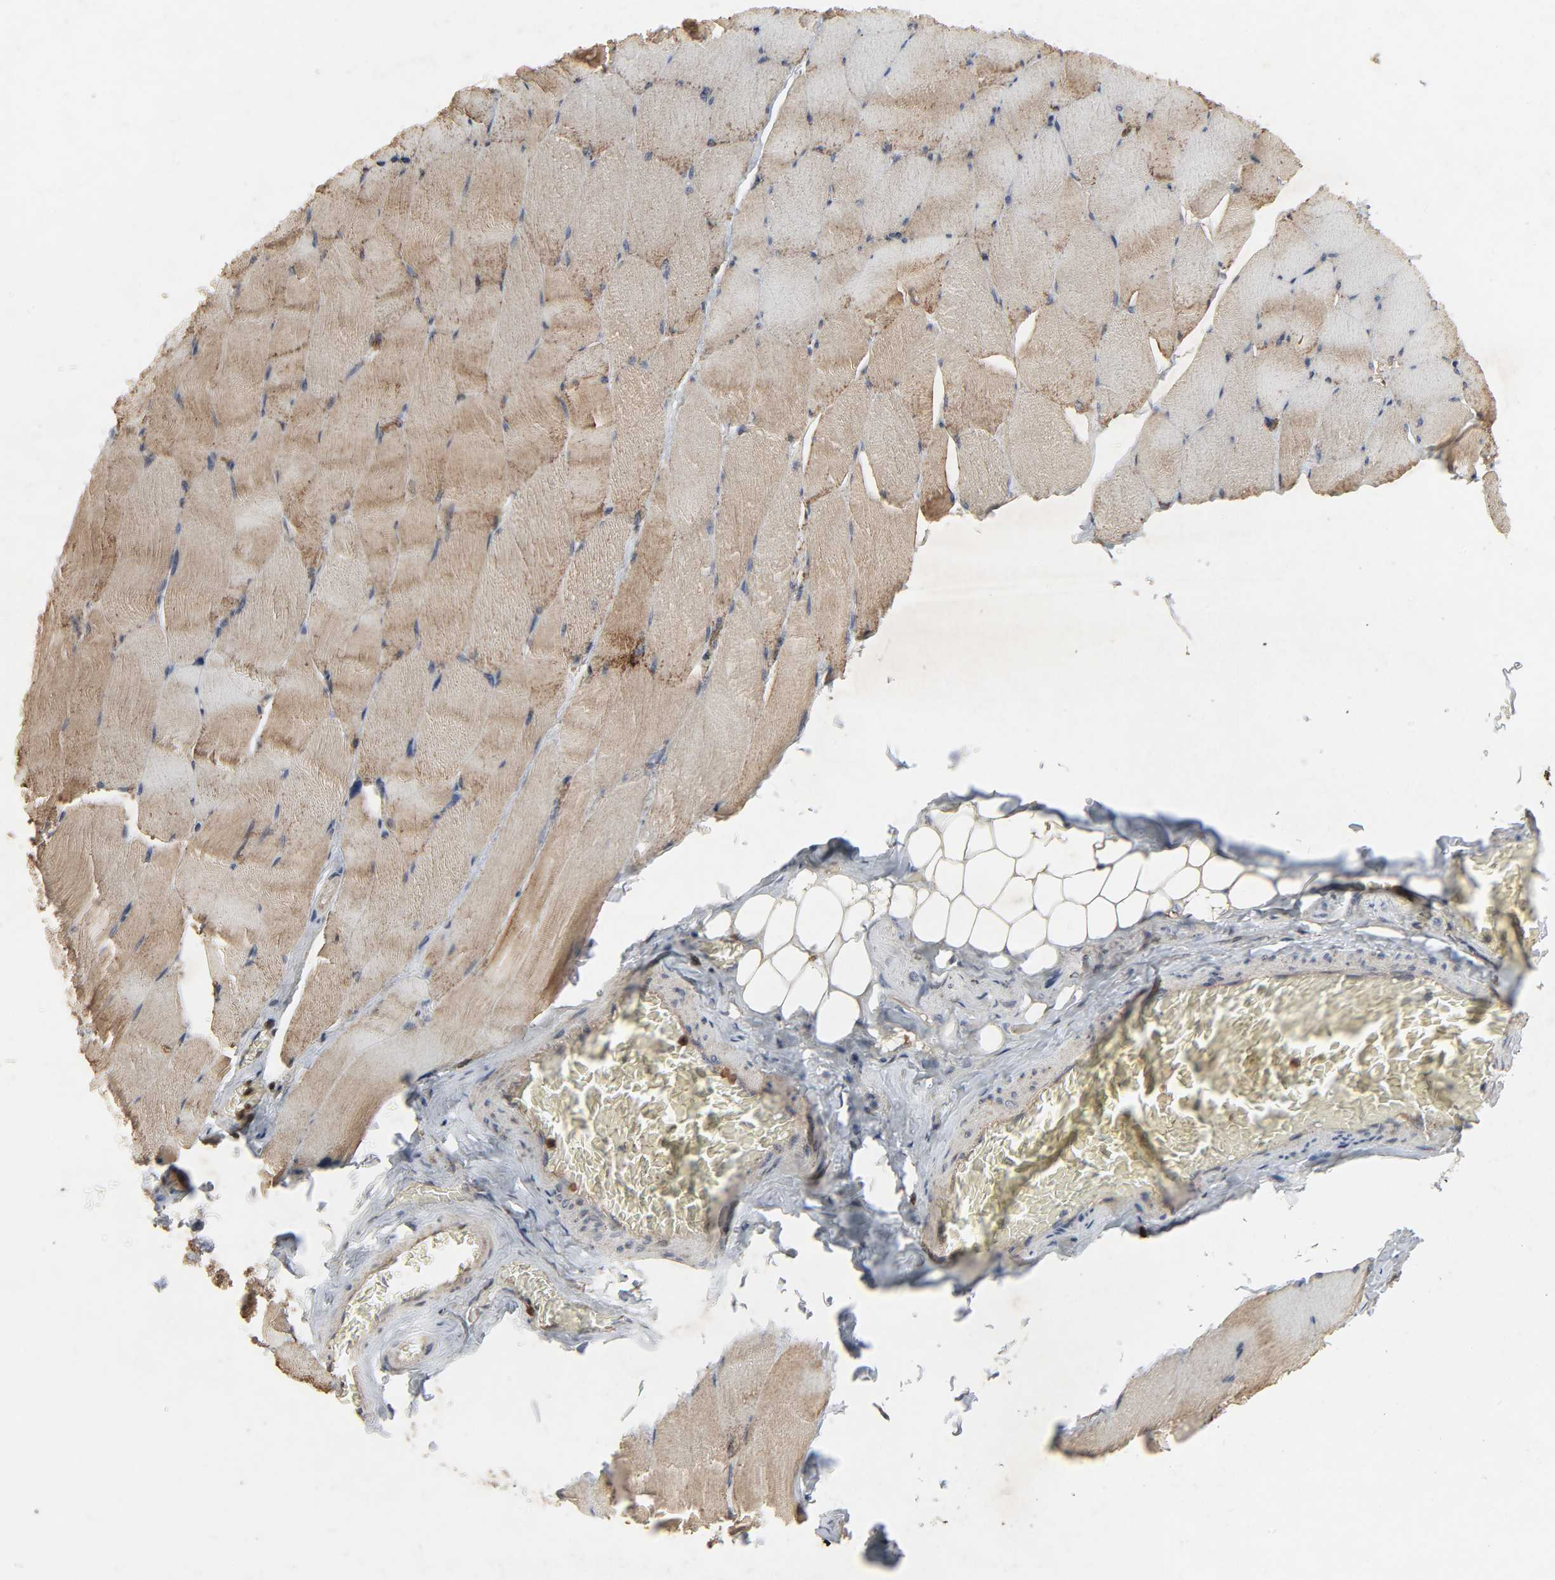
{"staining": {"intensity": "moderate", "quantity": ">75%", "location": "cytoplasmic/membranous"}, "tissue": "skeletal muscle", "cell_type": "Myocytes", "image_type": "normal", "snomed": [{"axis": "morphology", "description": "Normal tissue, NOS"}, {"axis": "topography", "description": "Skeletal muscle"}], "caption": "Immunohistochemical staining of normal skeletal muscle reveals >75% levels of moderate cytoplasmic/membranous protein positivity in about >75% of myocytes.", "gene": "ADCY4", "patient": {"sex": "male", "age": 62}}